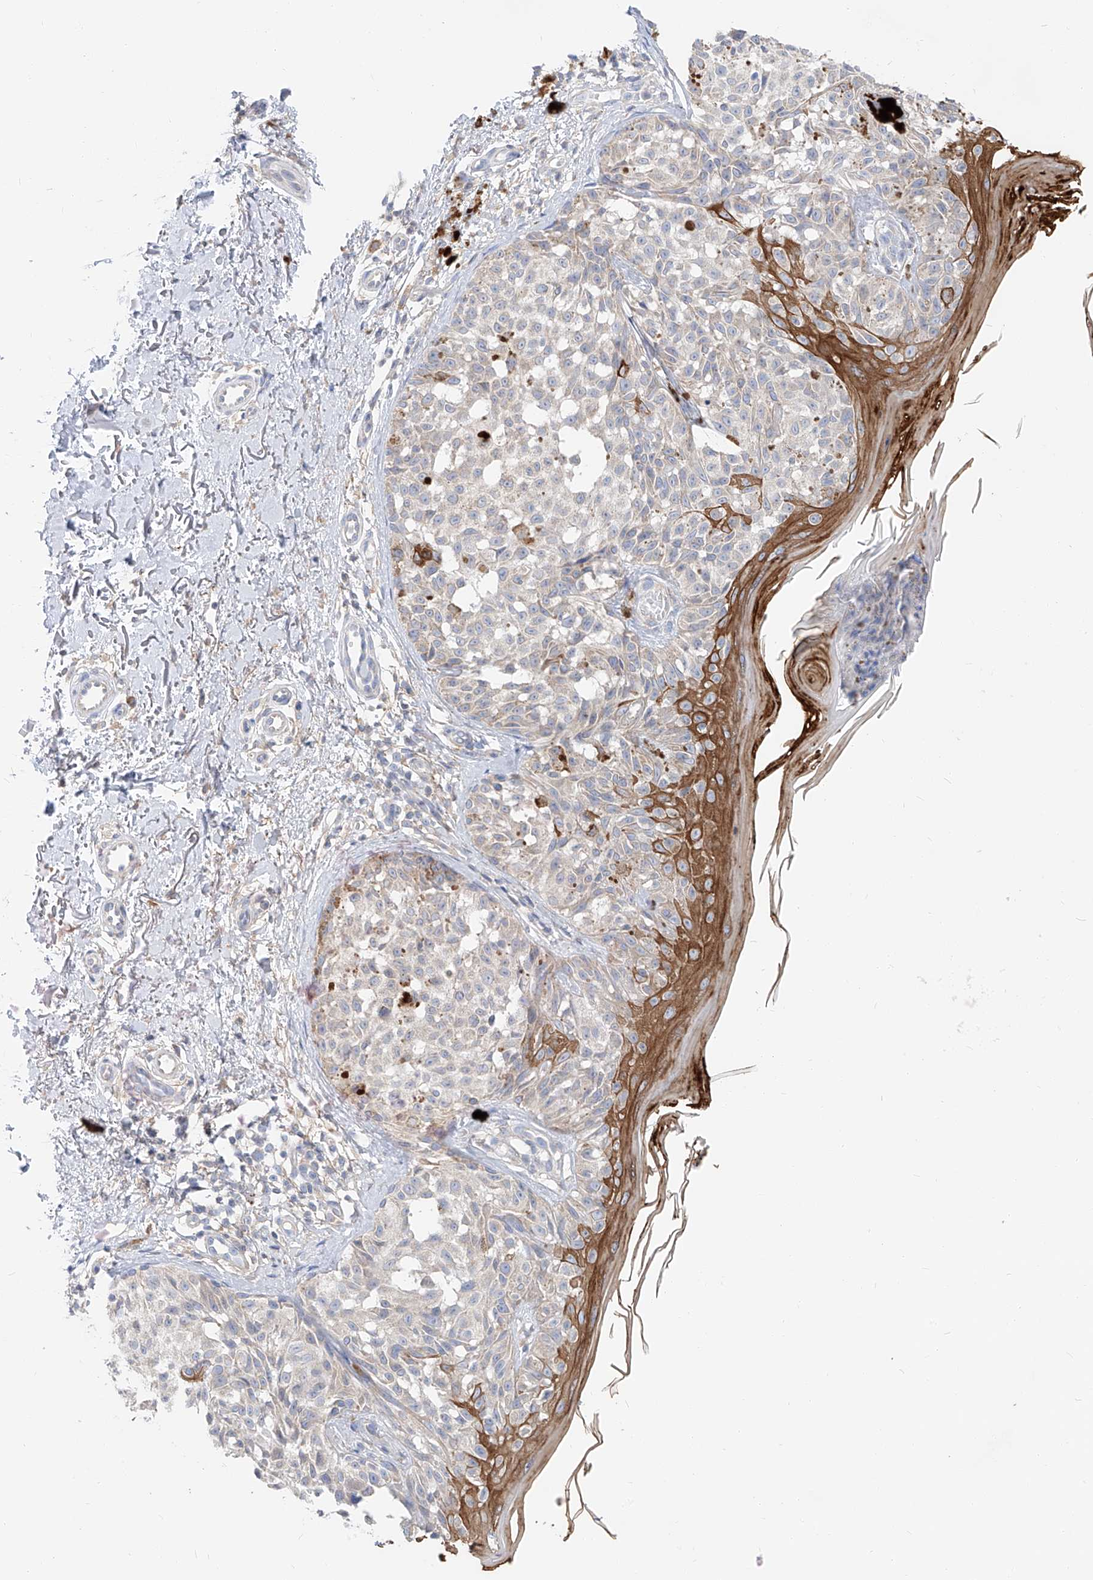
{"staining": {"intensity": "negative", "quantity": "none", "location": "none"}, "tissue": "melanoma", "cell_type": "Tumor cells", "image_type": "cancer", "snomed": [{"axis": "morphology", "description": "Malignant melanoma, NOS"}, {"axis": "topography", "description": "Skin"}], "caption": "Tumor cells show no significant protein positivity in melanoma. (DAB immunohistochemistry visualized using brightfield microscopy, high magnification).", "gene": "UFL1", "patient": {"sex": "female", "age": 50}}